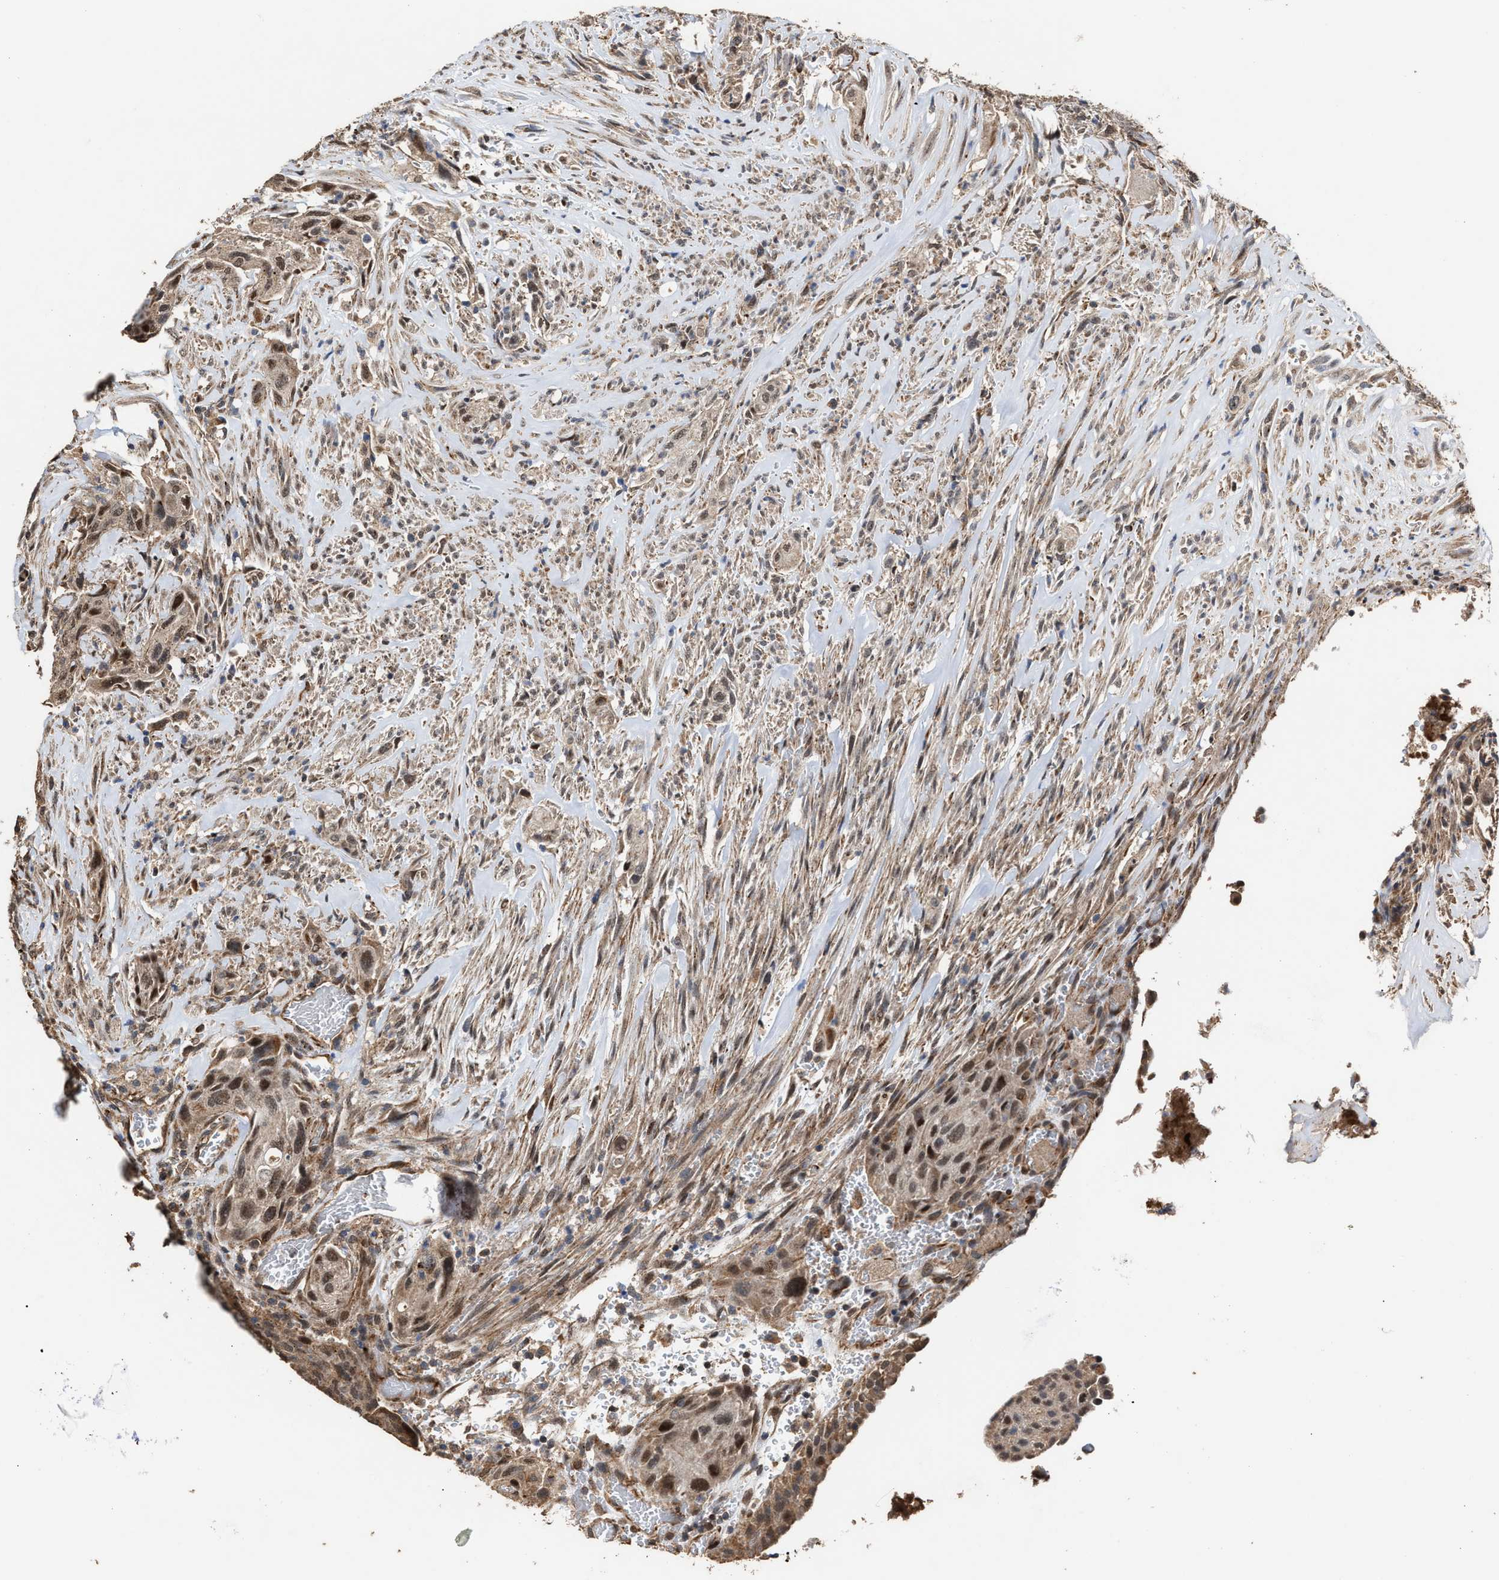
{"staining": {"intensity": "moderate", "quantity": ">75%", "location": "nuclear"}, "tissue": "urothelial cancer", "cell_type": "Tumor cells", "image_type": "cancer", "snomed": [{"axis": "morphology", "description": "Urothelial carcinoma, Low grade"}, {"axis": "morphology", "description": "Urothelial carcinoma, High grade"}, {"axis": "topography", "description": "Urinary bladder"}], "caption": "DAB immunohistochemical staining of human urothelial cancer exhibits moderate nuclear protein staining in about >75% of tumor cells.", "gene": "ZNHIT6", "patient": {"sex": "male", "age": 35}}